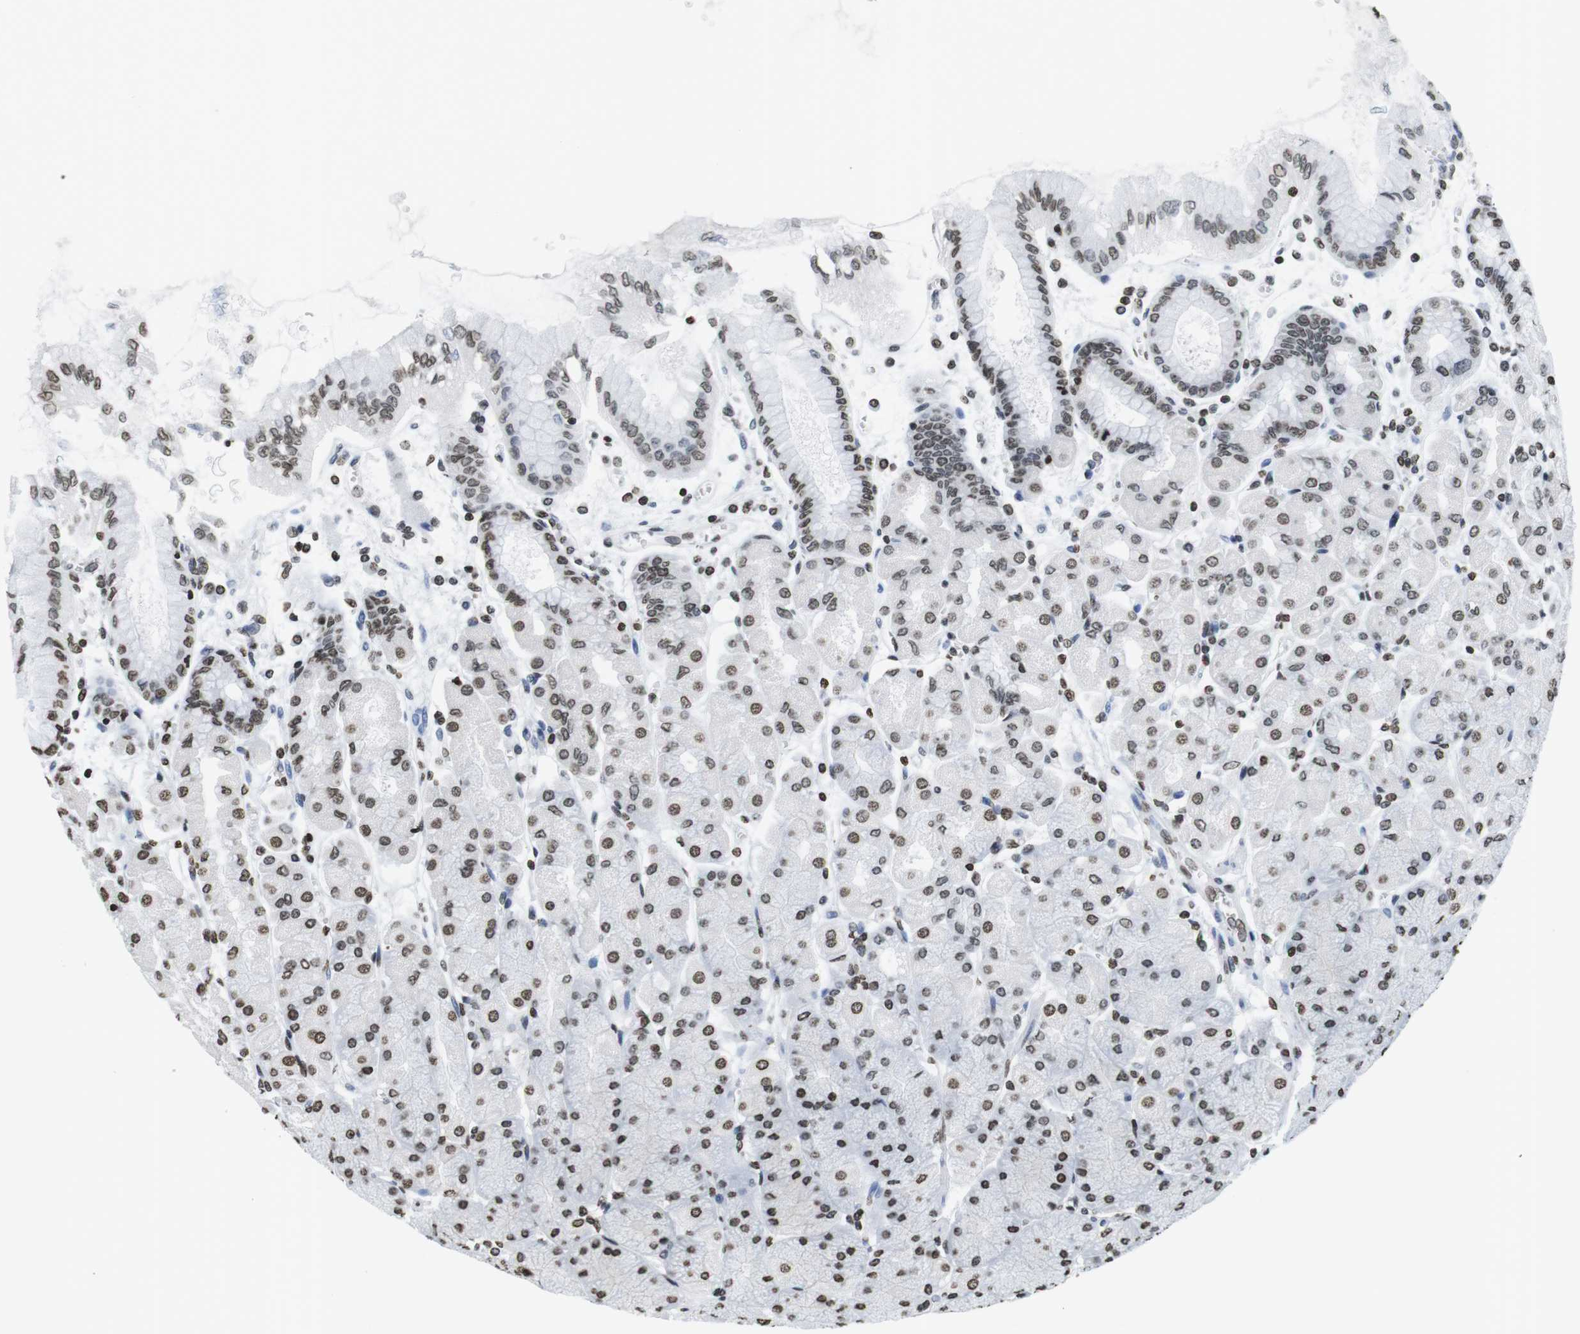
{"staining": {"intensity": "moderate", "quantity": ">75%", "location": "nuclear"}, "tissue": "stomach", "cell_type": "Glandular cells", "image_type": "normal", "snomed": [{"axis": "morphology", "description": "Normal tissue, NOS"}, {"axis": "topography", "description": "Stomach, upper"}], "caption": "DAB (3,3'-diaminobenzidine) immunohistochemical staining of normal human stomach reveals moderate nuclear protein staining in approximately >75% of glandular cells. (brown staining indicates protein expression, while blue staining denotes nuclei).", "gene": "BSX", "patient": {"sex": "female", "age": 56}}